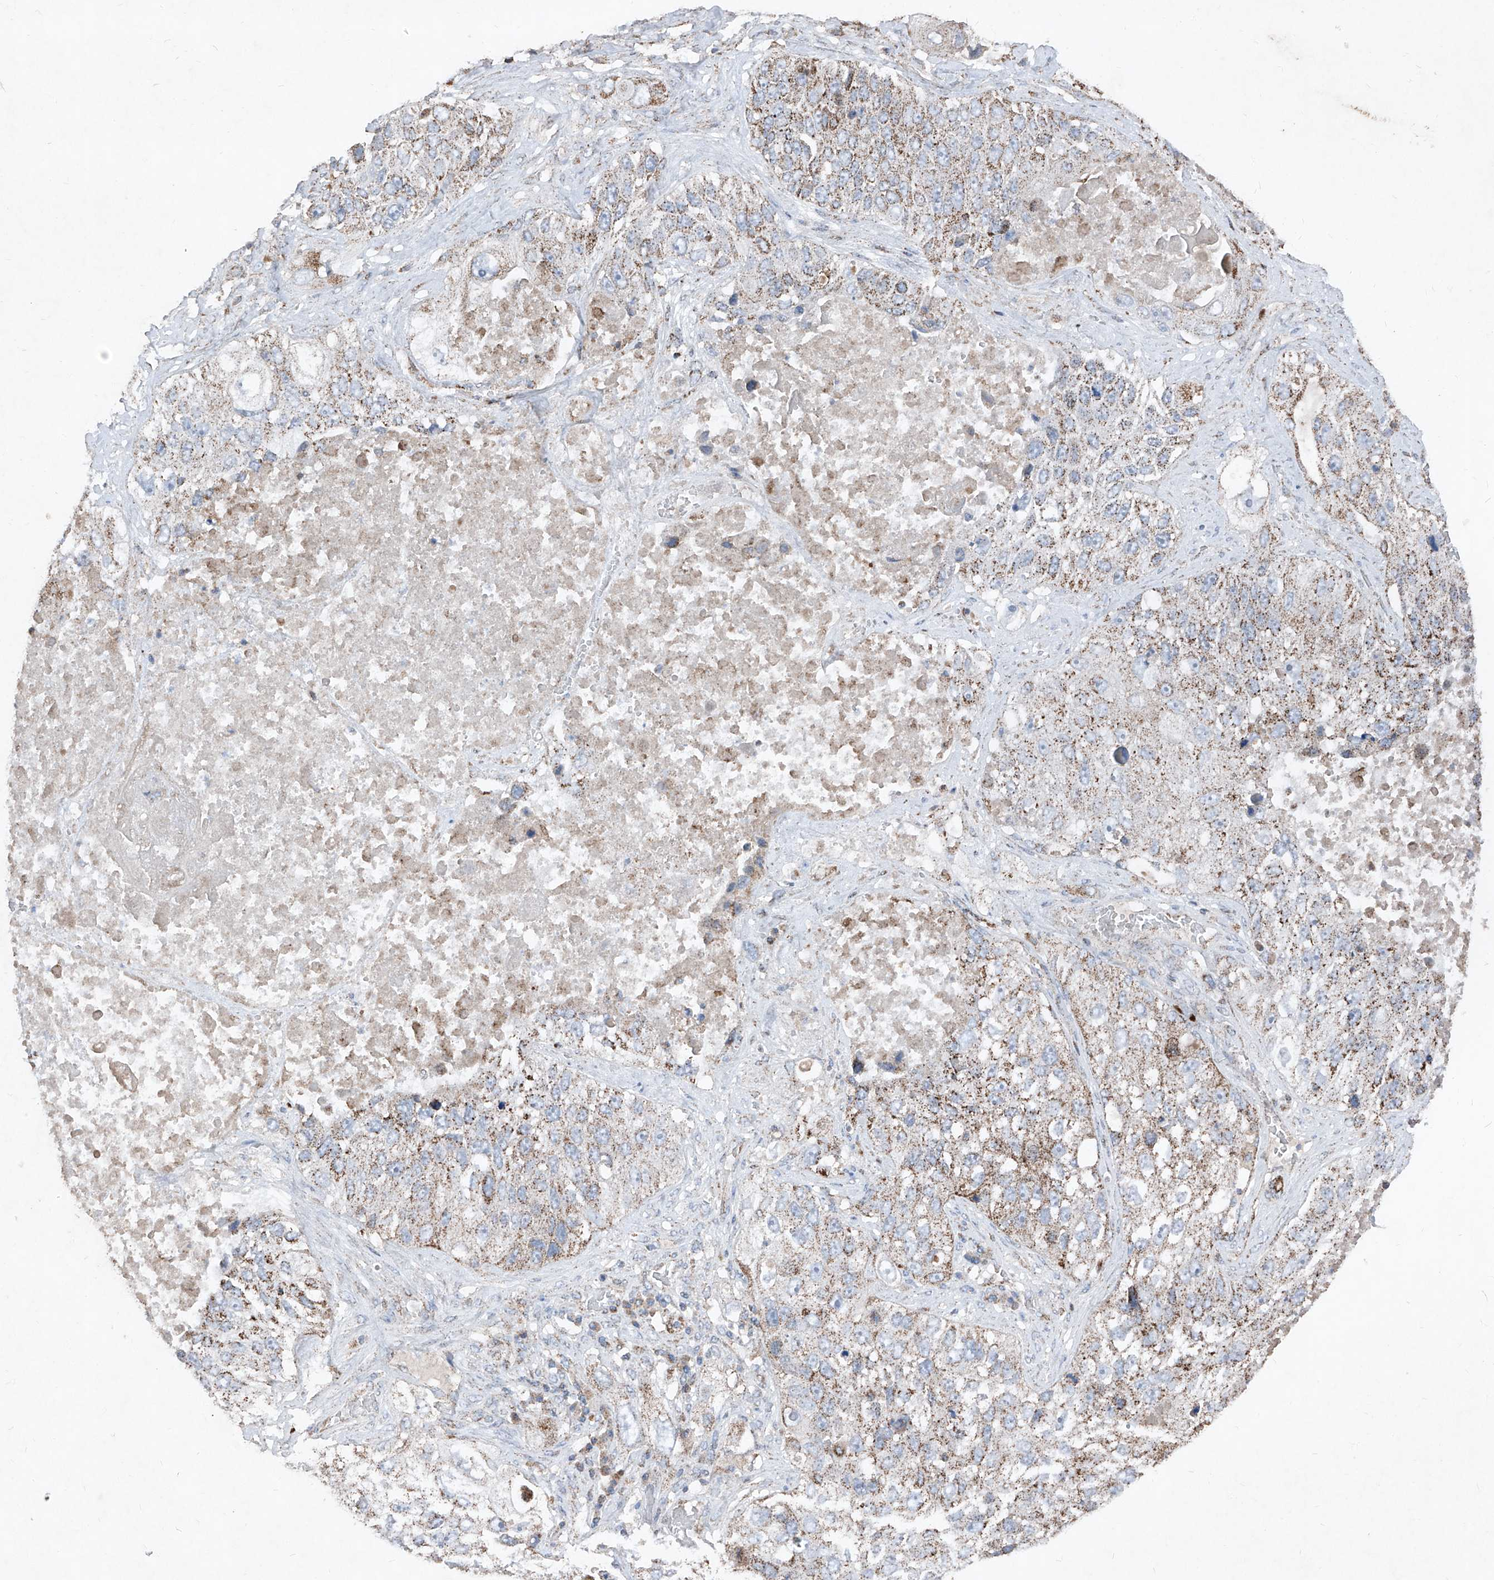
{"staining": {"intensity": "moderate", "quantity": ">75%", "location": "cytoplasmic/membranous"}, "tissue": "lung cancer", "cell_type": "Tumor cells", "image_type": "cancer", "snomed": [{"axis": "morphology", "description": "Squamous cell carcinoma, NOS"}, {"axis": "topography", "description": "Lung"}], "caption": "Immunohistochemistry (IHC) micrograph of human lung squamous cell carcinoma stained for a protein (brown), which shows medium levels of moderate cytoplasmic/membranous positivity in approximately >75% of tumor cells.", "gene": "ABCD3", "patient": {"sex": "male", "age": 61}}